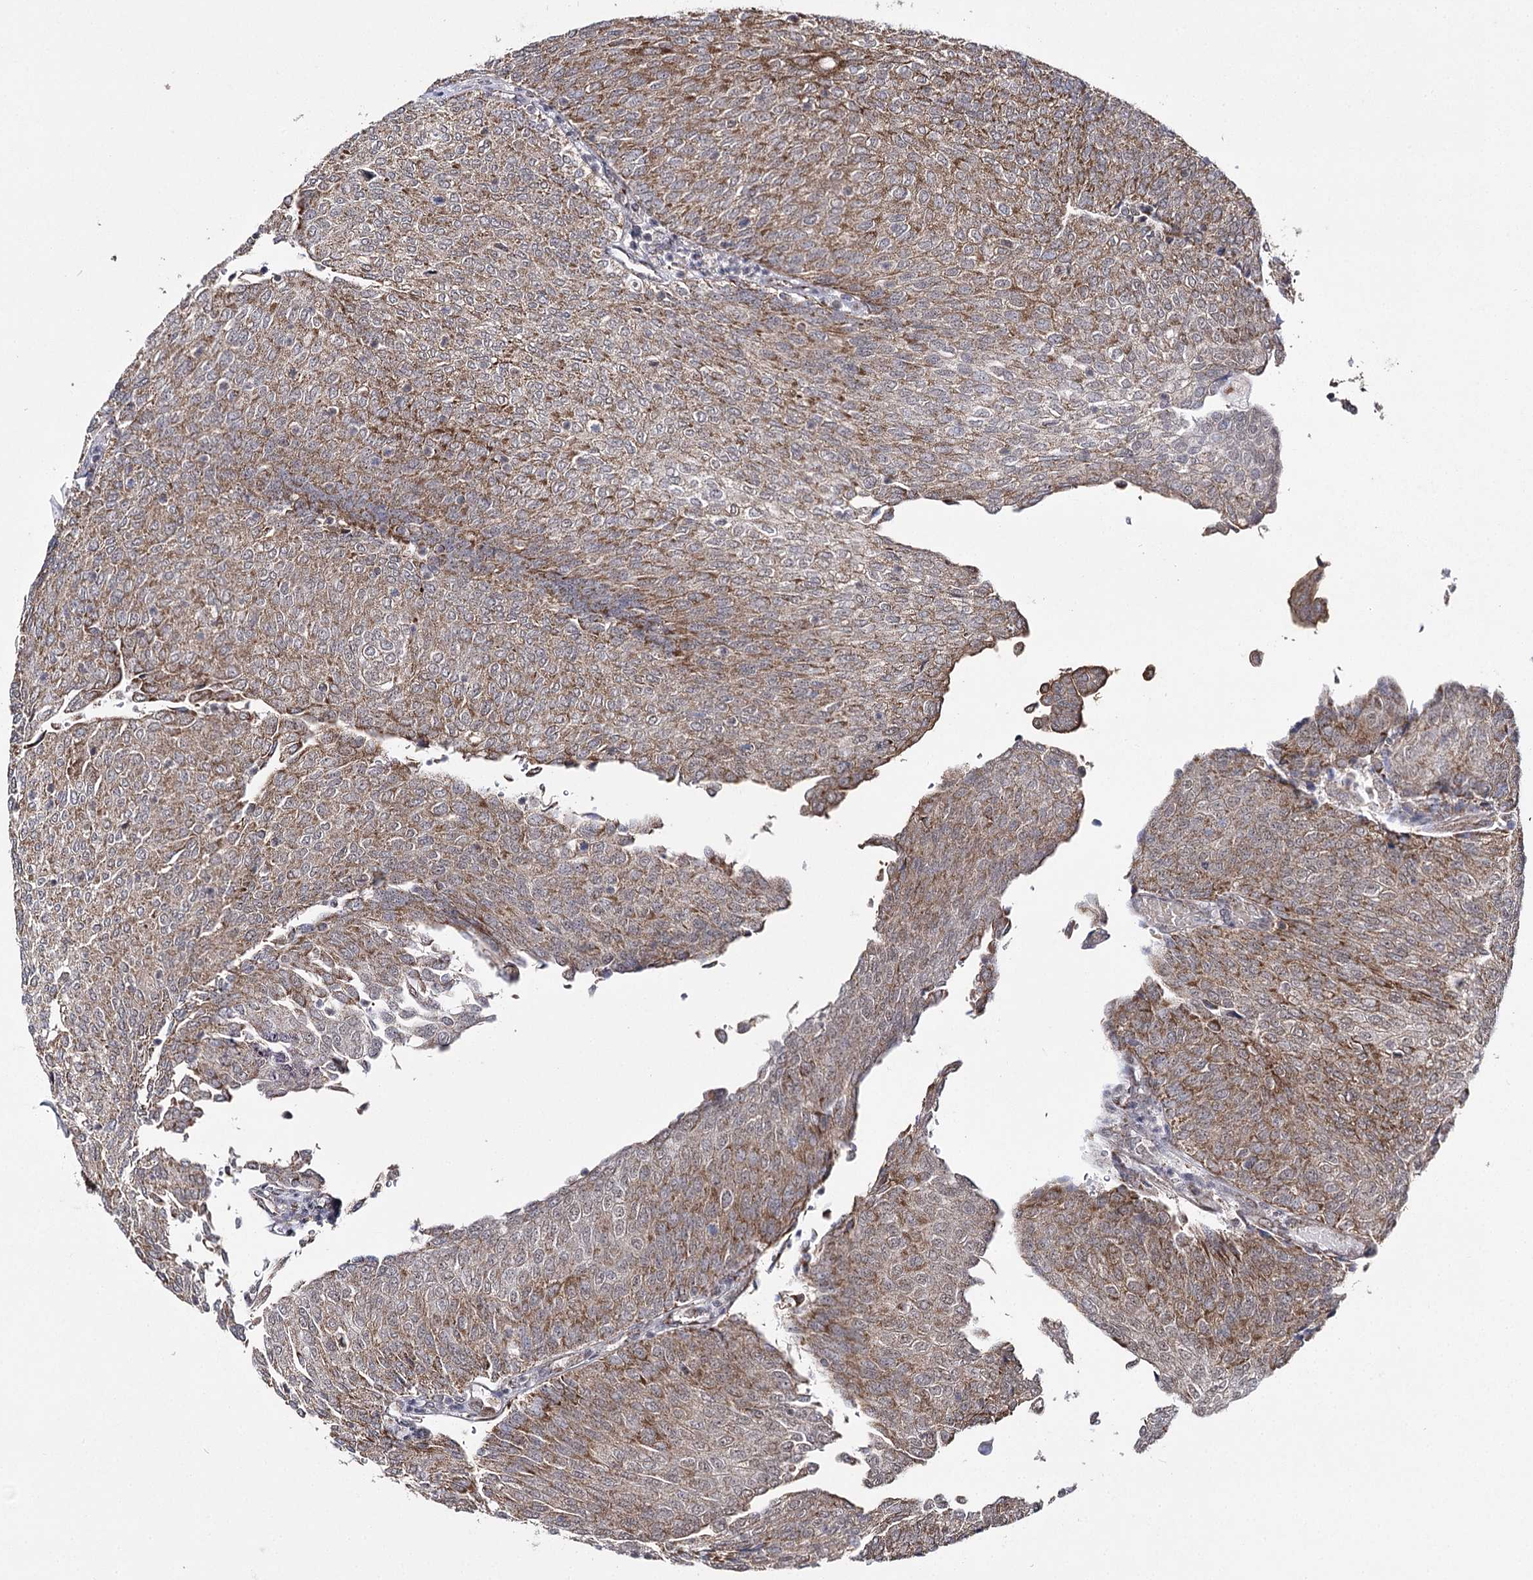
{"staining": {"intensity": "moderate", "quantity": ">75%", "location": "cytoplasmic/membranous"}, "tissue": "urothelial cancer", "cell_type": "Tumor cells", "image_type": "cancer", "snomed": [{"axis": "morphology", "description": "Urothelial carcinoma, Low grade"}, {"axis": "topography", "description": "Urinary bladder"}], "caption": "IHC (DAB (3,3'-diaminobenzidine)) staining of low-grade urothelial carcinoma shows moderate cytoplasmic/membranous protein positivity in approximately >75% of tumor cells.", "gene": "SLC4A1AP", "patient": {"sex": "female", "age": 79}}